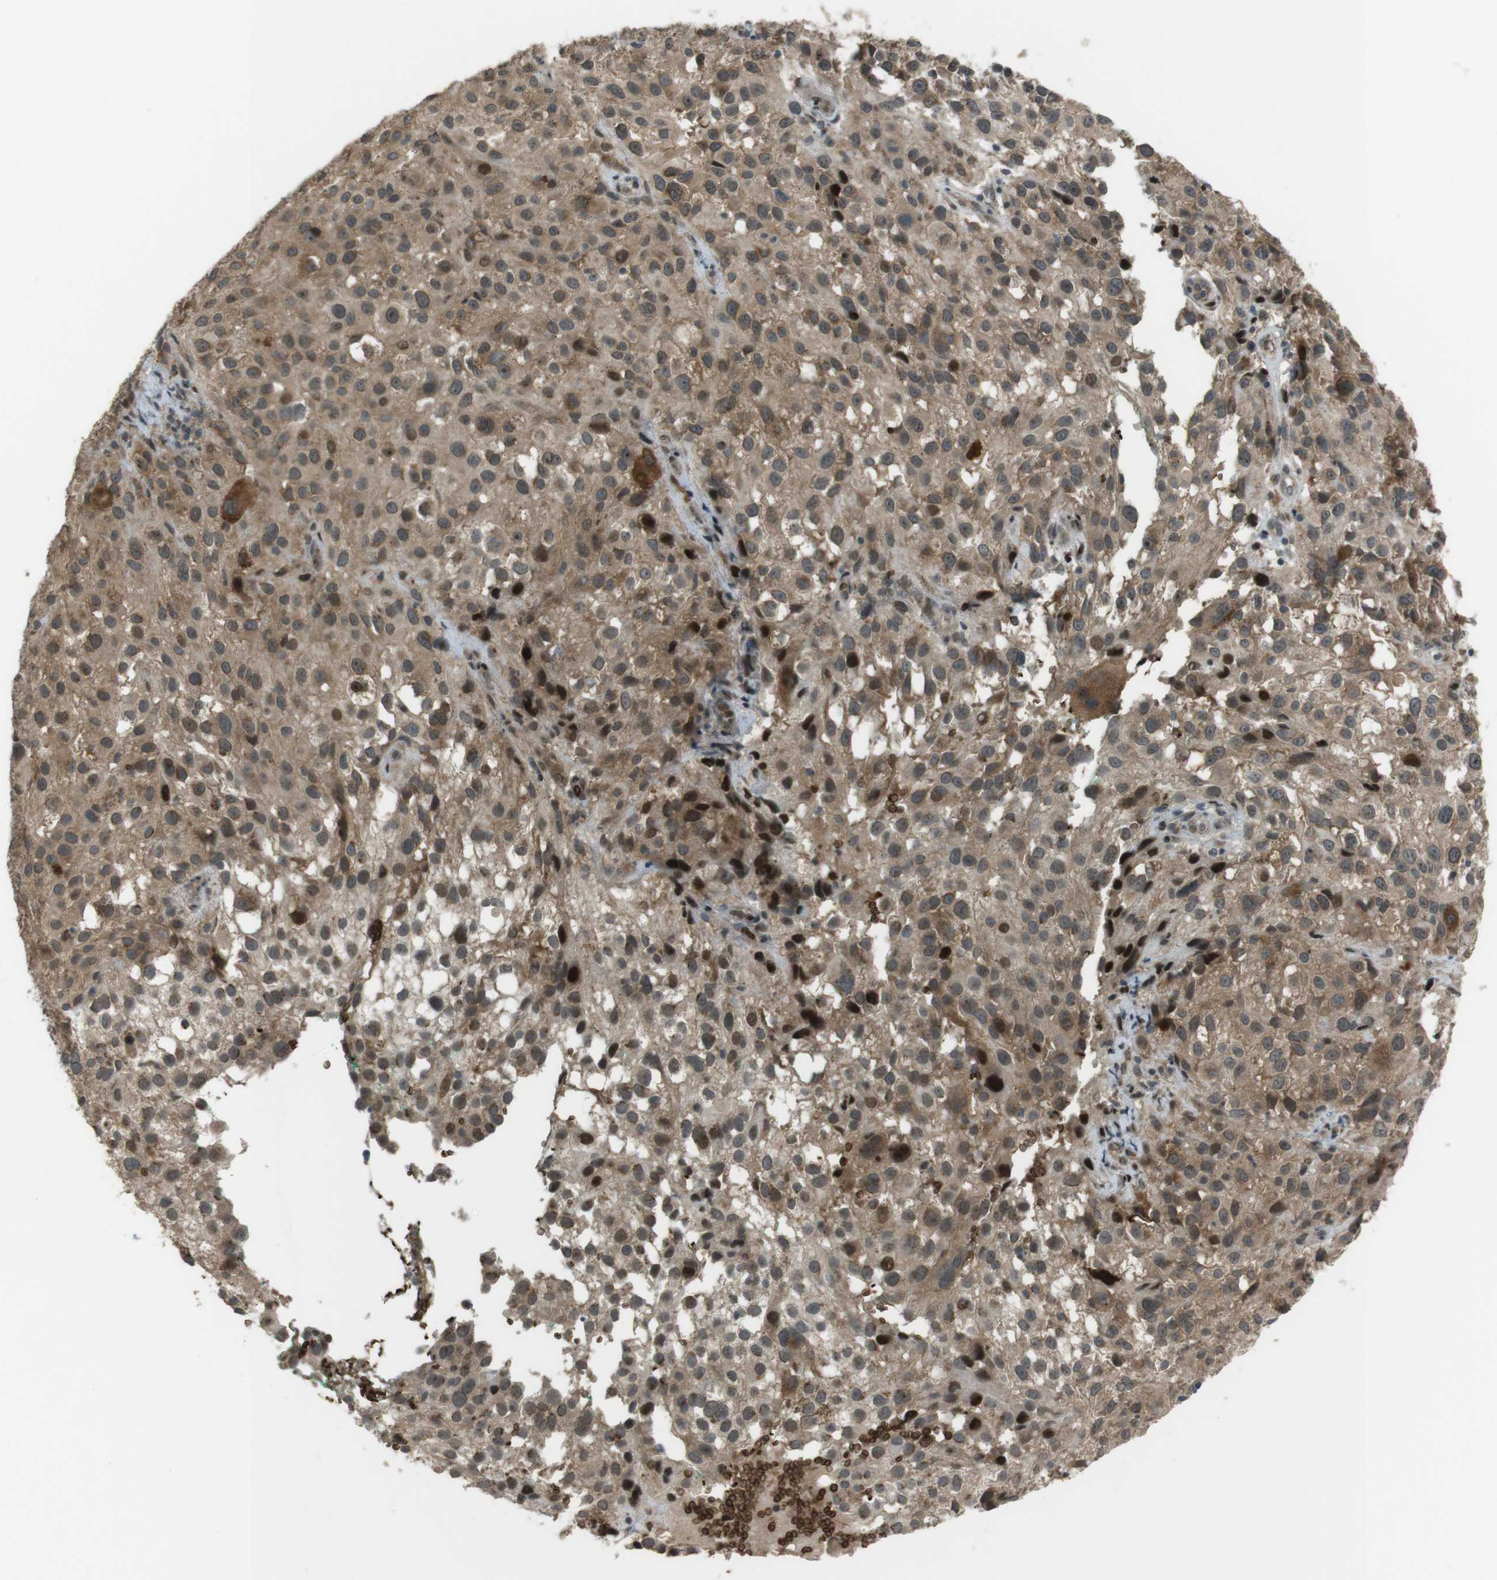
{"staining": {"intensity": "moderate", "quantity": ">75%", "location": "cytoplasmic/membranous,nuclear"}, "tissue": "melanoma", "cell_type": "Tumor cells", "image_type": "cancer", "snomed": [{"axis": "morphology", "description": "Necrosis, NOS"}, {"axis": "morphology", "description": "Malignant melanoma, NOS"}, {"axis": "topography", "description": "Skin"}], "caption": "IHC of human melanoma displays medium levels of moderate cytoplasmic/membranous and nuclear expression in about >75% of tumor cells.", "gene": "SLITRK5", "patient": {"sex": "female", "age": 87}}